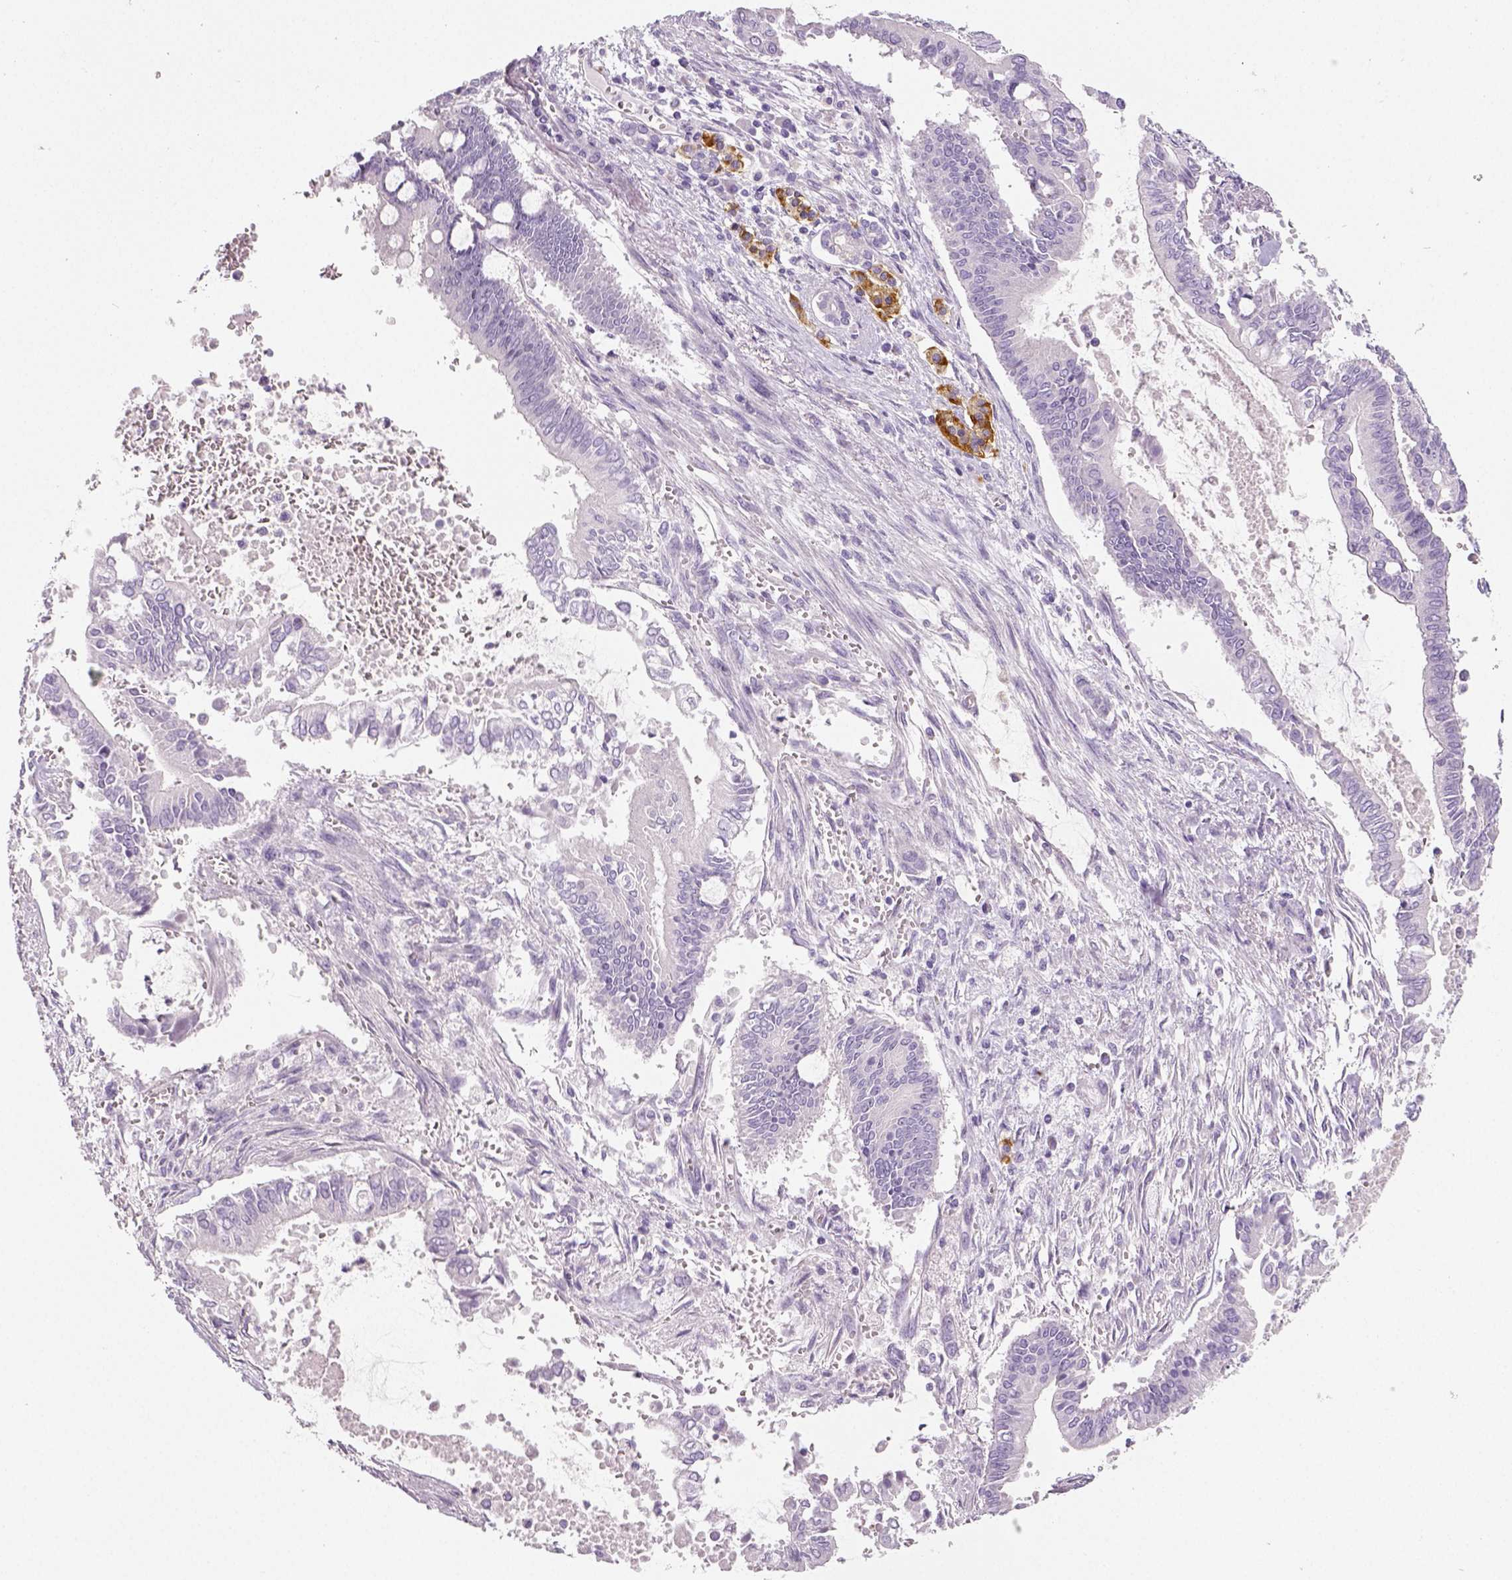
{"staining": {"intensity": "negative", "quantity": "none", "location": "none"}, "tissue": "pancreatic cancer", "cell_type": "Tumor cells", "image_type": "cancer", "snomed": [{"axis": "morphology", "description": "Adenocarcinoma, NOS"}, {"axis": "topography", "description": "Pancreas"}], "caption": "DAB immunohistochemical staining of pancreatic adenocarcinoma reveals no significant staining in tumor cells.", "gene": "TSPAN7", "patient": {"sex": "male", "age": 68}}